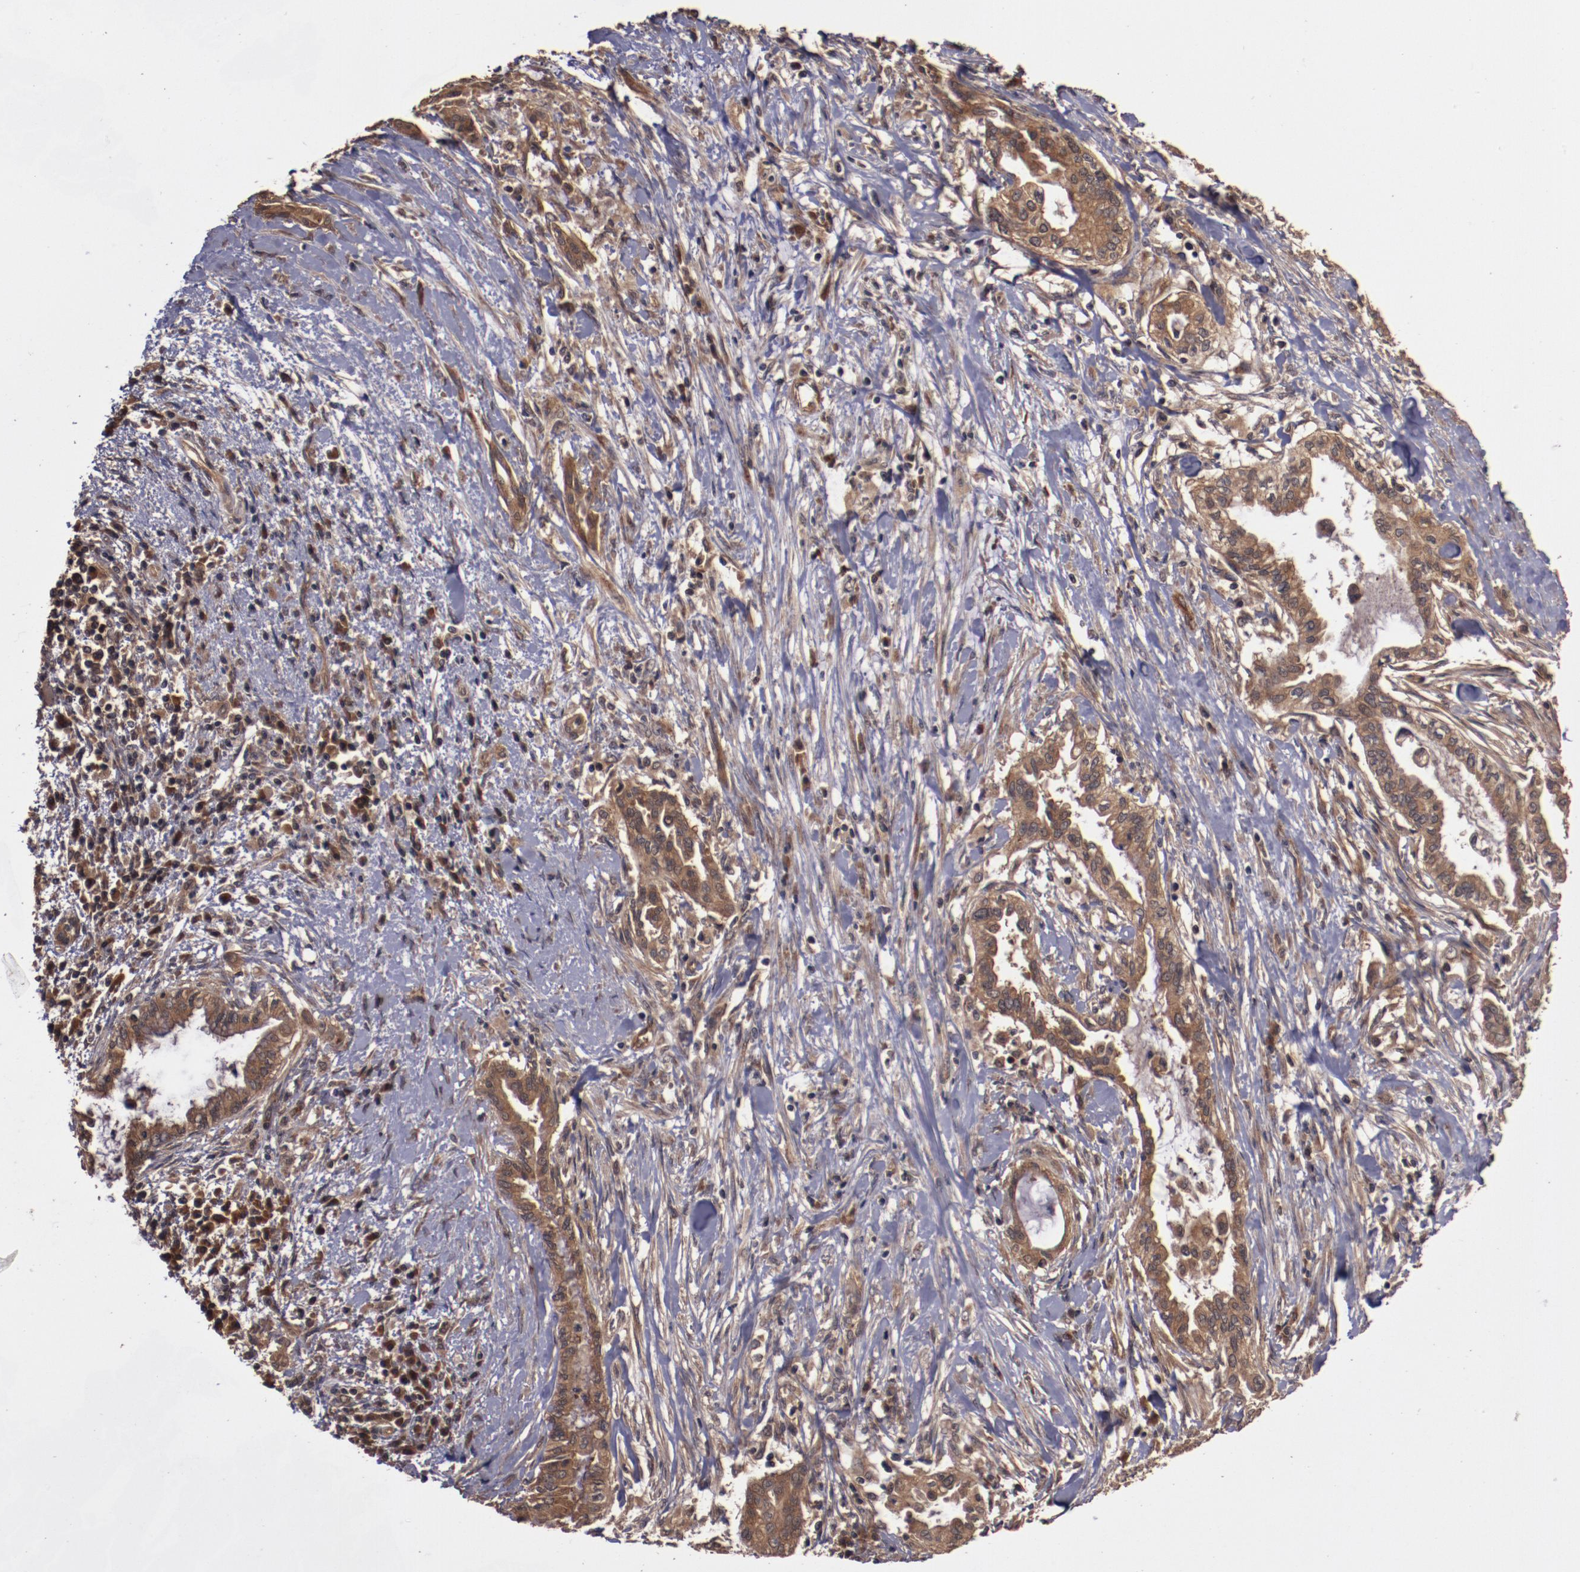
{"staining": {"intensity": "strong", "quantity": ">75%", "location": "cytoplasmic/membranous"}, "tissue": "pancreatic cancer", "cell_type": "Tumor cells", "image_type": "cancer", "snomed": [{"axis": "morphology", "description": "Adenocarcinoma, NOS"}, {"axis": "topography", "description": "Pancreas"}], "caption": "A brown stain shows strong cytoplasmic/membranous staining of a protein in adenocarcinoma (pancreatic) tumor cells.", "gene": "TXNDC16", "patient": {"sex": "female", "age": 64}}